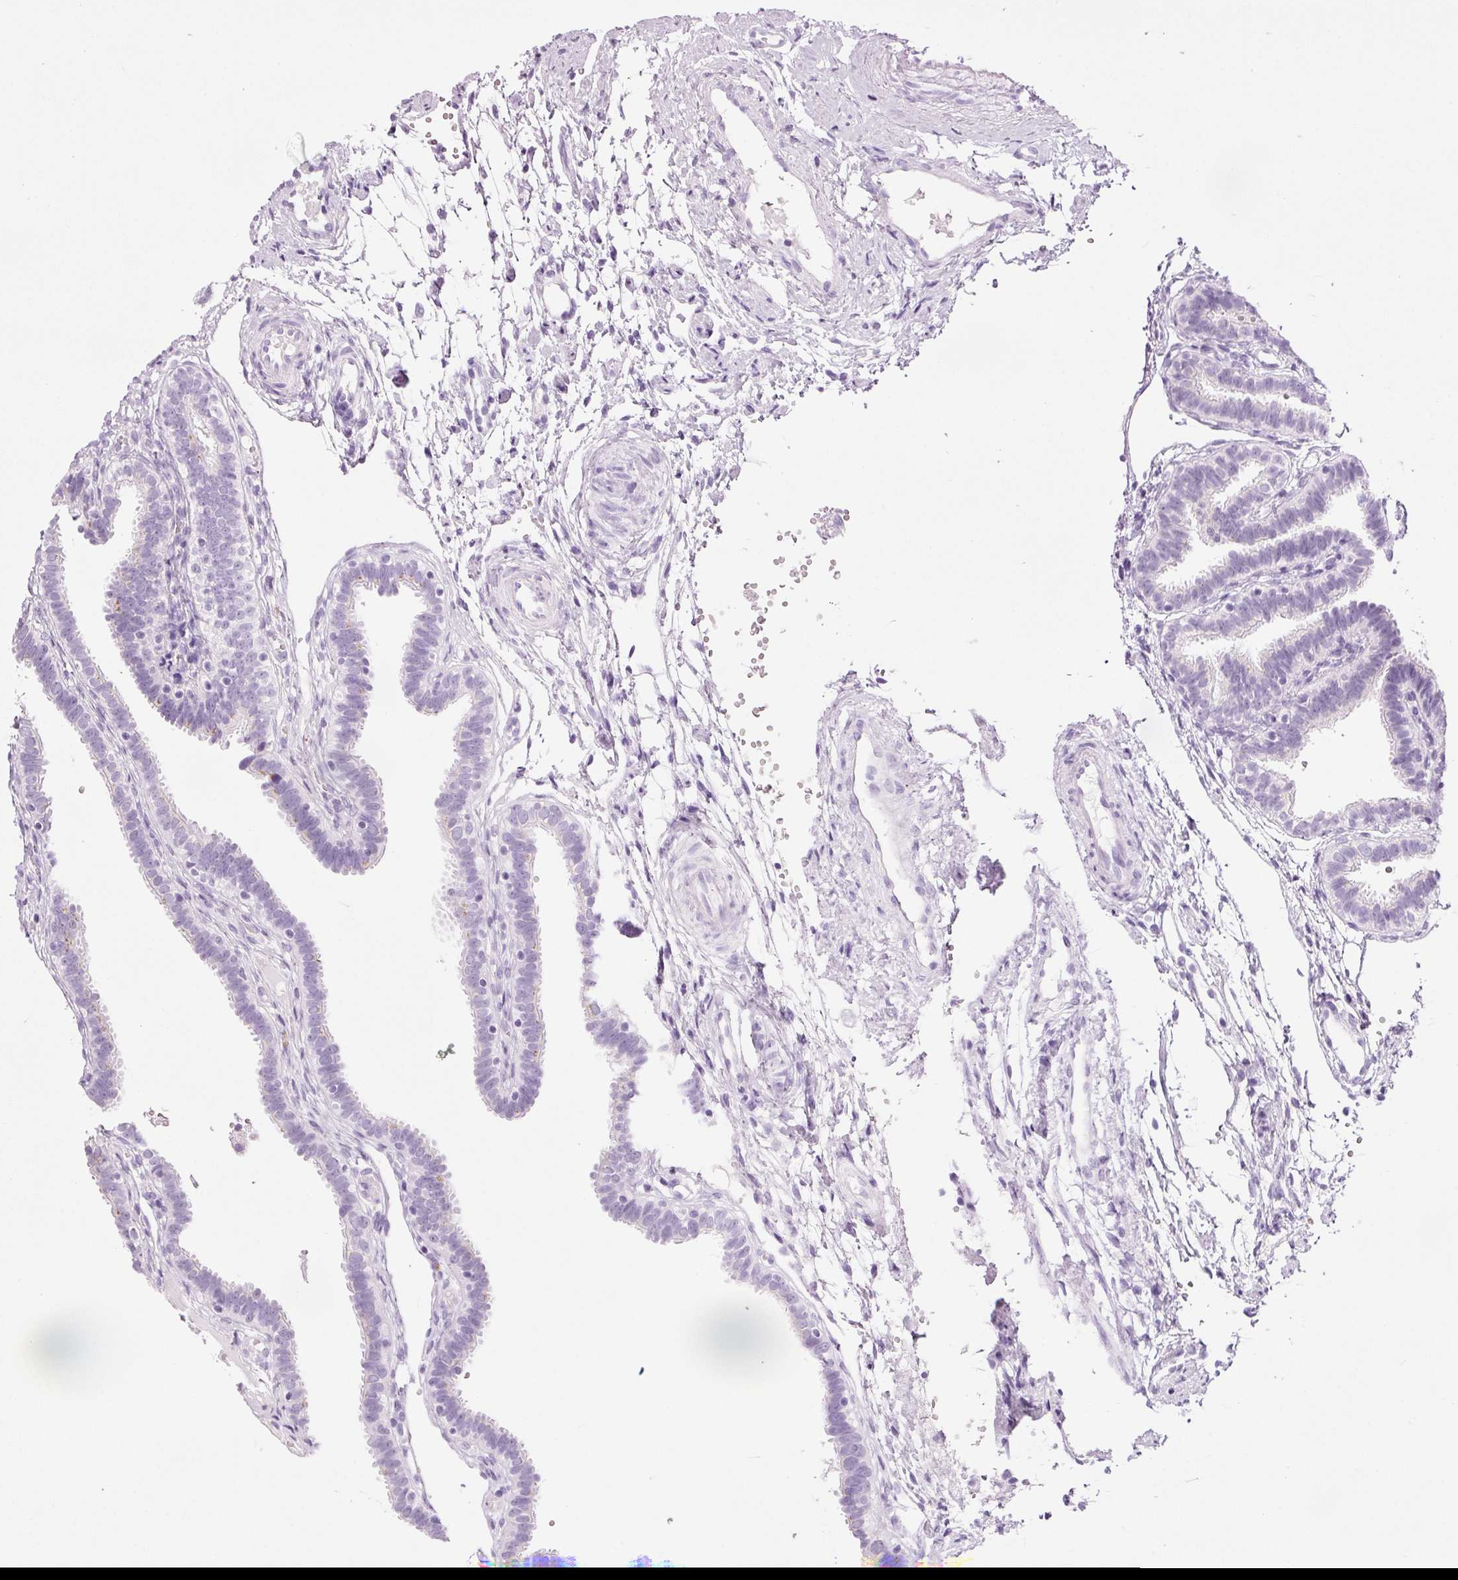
{"staining": {"intensity": "negative", "quantity": "none", "location": "none"}, "tissue": "fallopian tube", "cell_type": "Glandular cells", "image_type": "normal", "snomed": [{"axis": "morphology", "description": "Normal tissue, NOS"}, {"axis": "topography", "description": "Fallopian tube"}], "caption": "Immunohistochemistry histopathology image of unremarkable fallopian tube stained for a protein (brown), which exhibits no staining in glandular cells.", "gene": "ZNF639", "patient": {"sex": "female", "age": 37}}